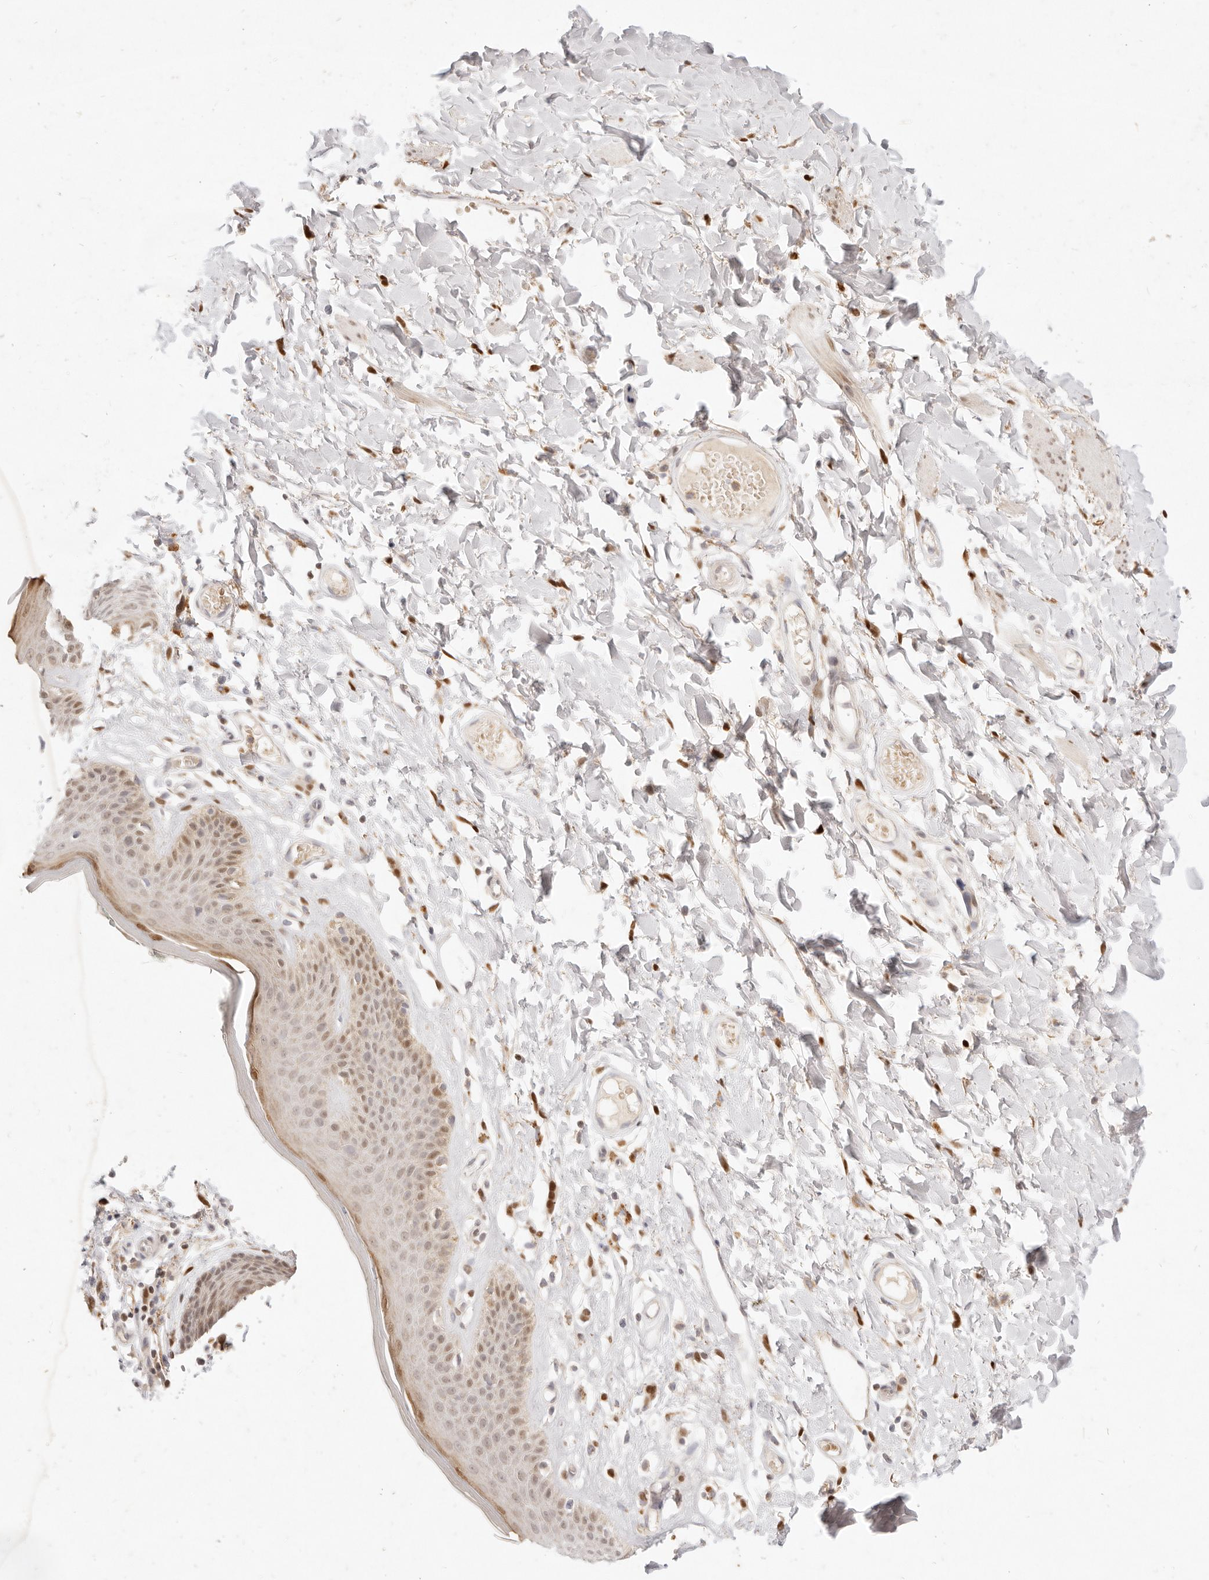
{"staining": {"intensity": "moderate", "quantity": "25%-75%", "location": "cytoplasmic/membranous,nuclear"}, "tissue": "skin", "cell_type": "Epidermal cells", "image_type": "normal", "snomed": [{"axis": "morphology", "description": "Normal tissue, NOS"}, {"axis": "topography", "description": "Vulva"}], "caption": "The micrograph reveals a brown stain indicating the presence of a protein in the cytoplasmic/membranous,nuclear of epidermal cells in skin. The protein of interest is stained brown, and the nuclei are stained in blue (DAB (3,3'-diaminobenzidine) IHC with brightfield microscopy, high magnification).", "gene": "ASCL3", "patient": {"sex": "female", "age": 73}}